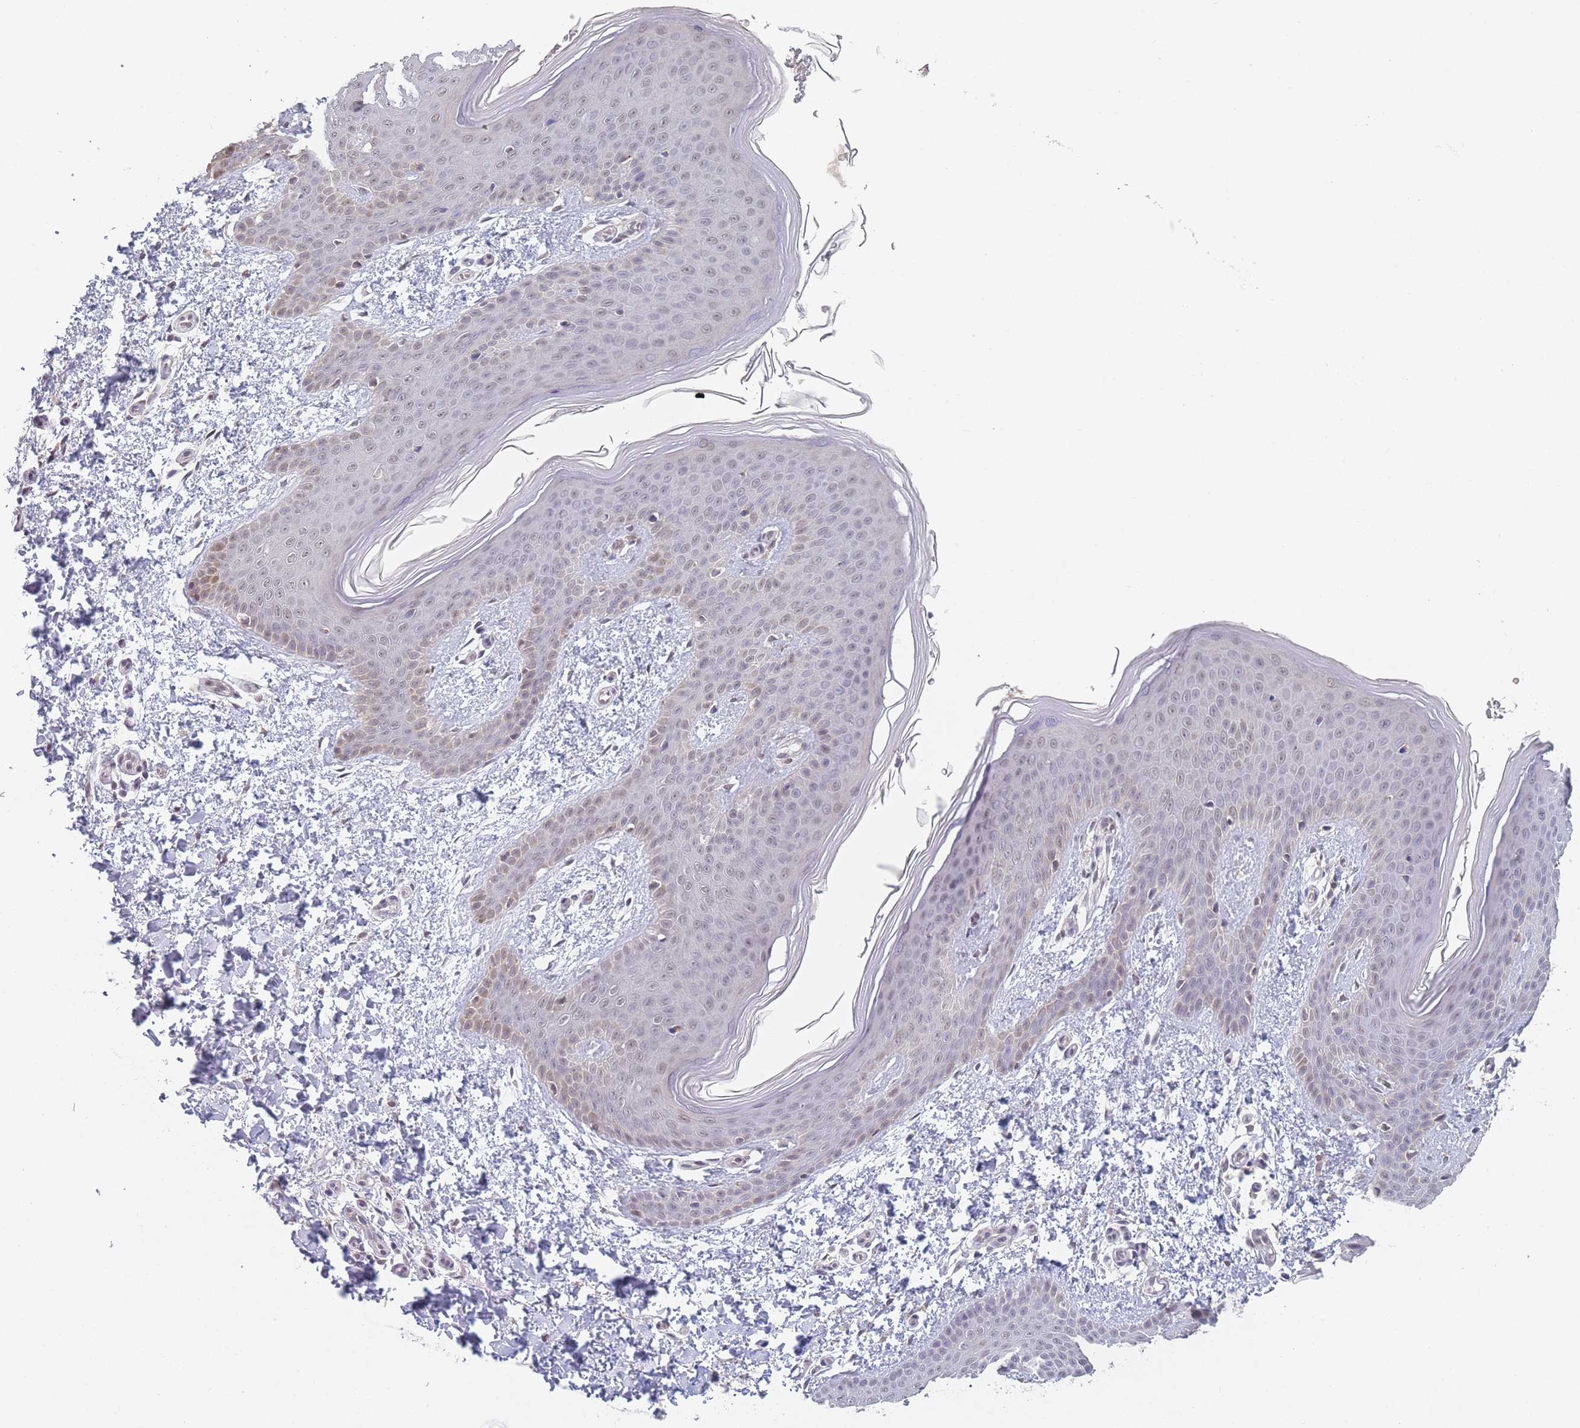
{"staining": {"intensity": "negative", "quantity": "none", "location": "none"}, "tissue": "skin", "cell_type": "Fibroblasts", "image_type": "normal", "snomed": [{"axis": "morphology", "description": "Normal tissue, NOS"}, {"axis": "topography", "description": "Skin"}], "caption": "Immunohistochemistry (IHC) micrograph of benign skin stained for a protein (brown), which reveals no expression in fibroblasts.", "gene": "ANKRD10", "patient": {"sex": "male", "age": 36}}